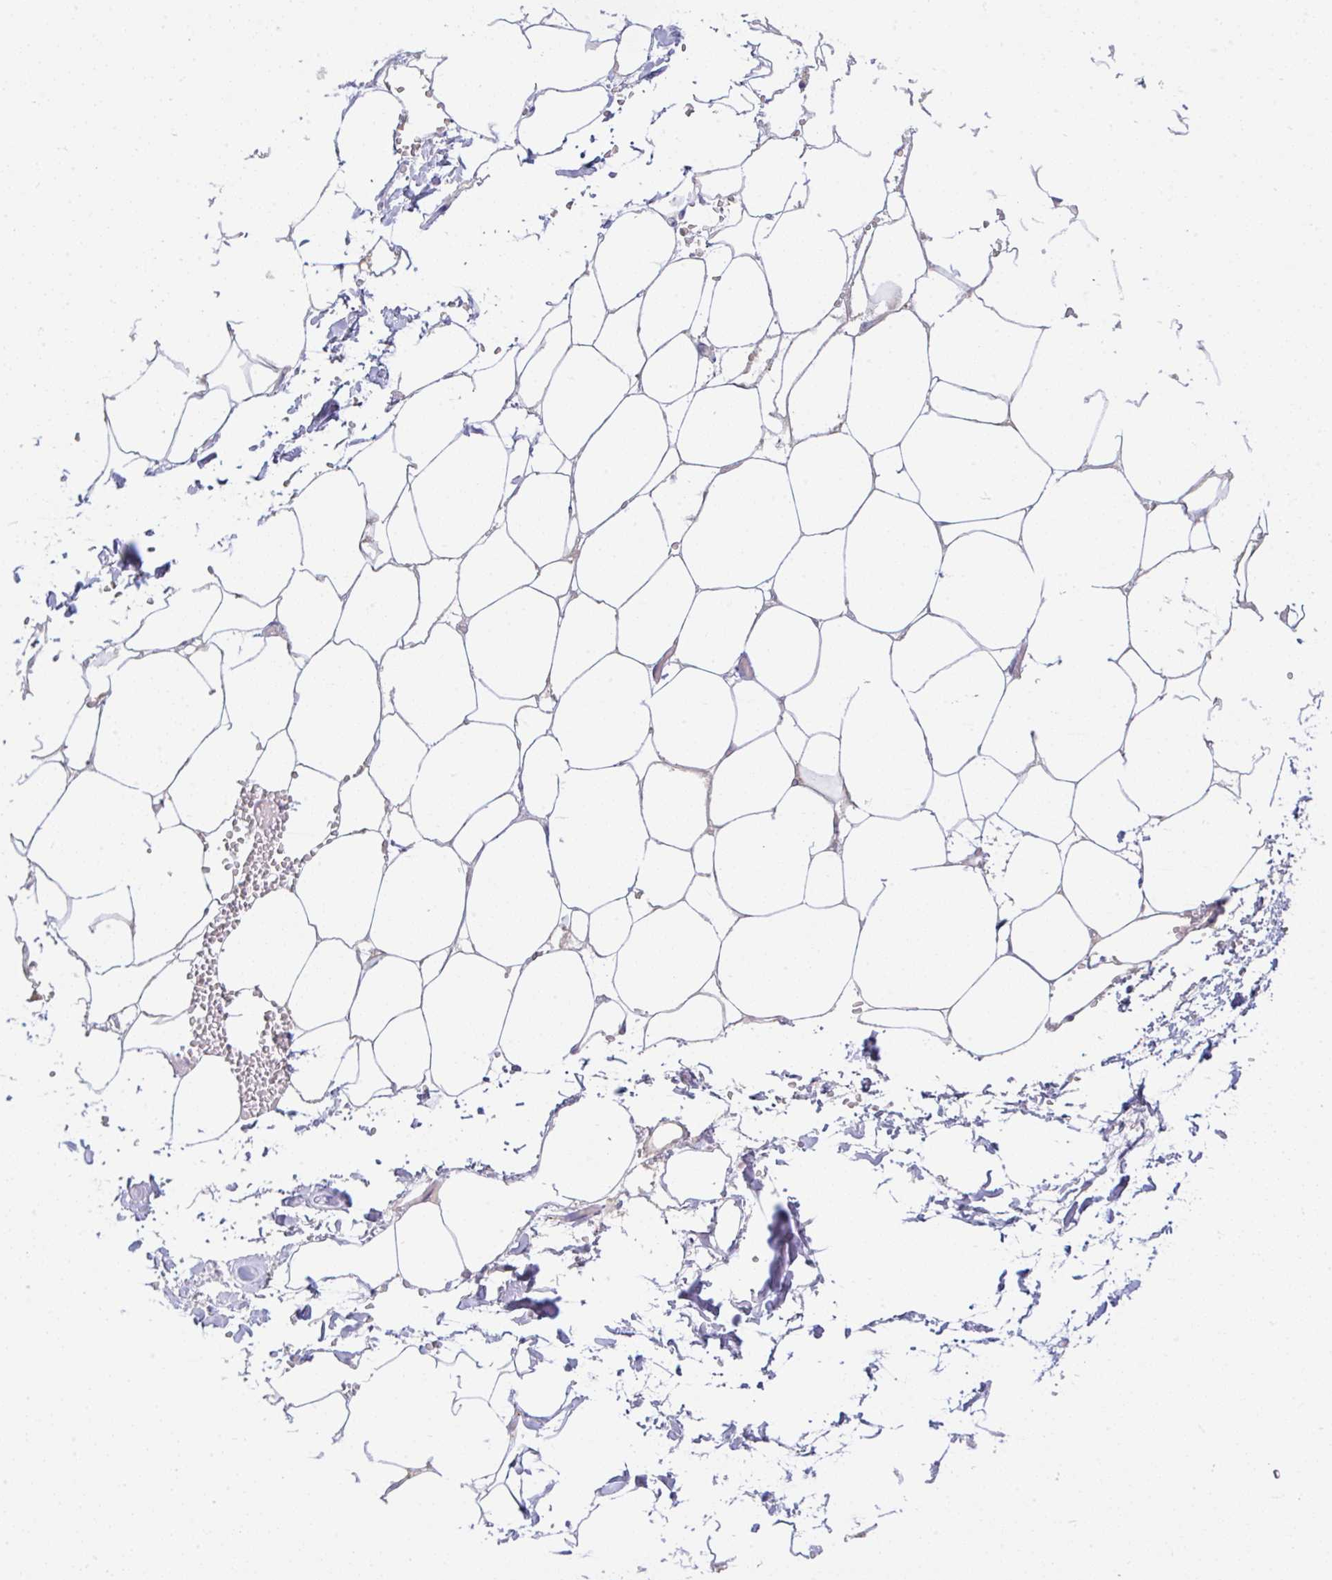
{"staining": {"intensity": "negative", "quantity": "none", "location": "none"}, "tissue": "adipose tissue", "cell_type": "Adipocytes", "image_type": "normal", "snomed": [{"axis": "morphology", "description": "Normal tissue, NOS"}, {"axis": "topography", "description": "Adipose tissue"}, {"axis": "topography", "description": "Vascular tissue"}, {"axis": "topography", "description": "Rectum"}, {"axis": "topography", "description": "Peripheral nerve tissue"}], "caption": "This is a histopathology image of immunohistochemistry staining of normal adipose tissue, which shows no positivity in adipocytes.", "gene": "DERL2", "patient": {"sex": "female", "age": 69}}